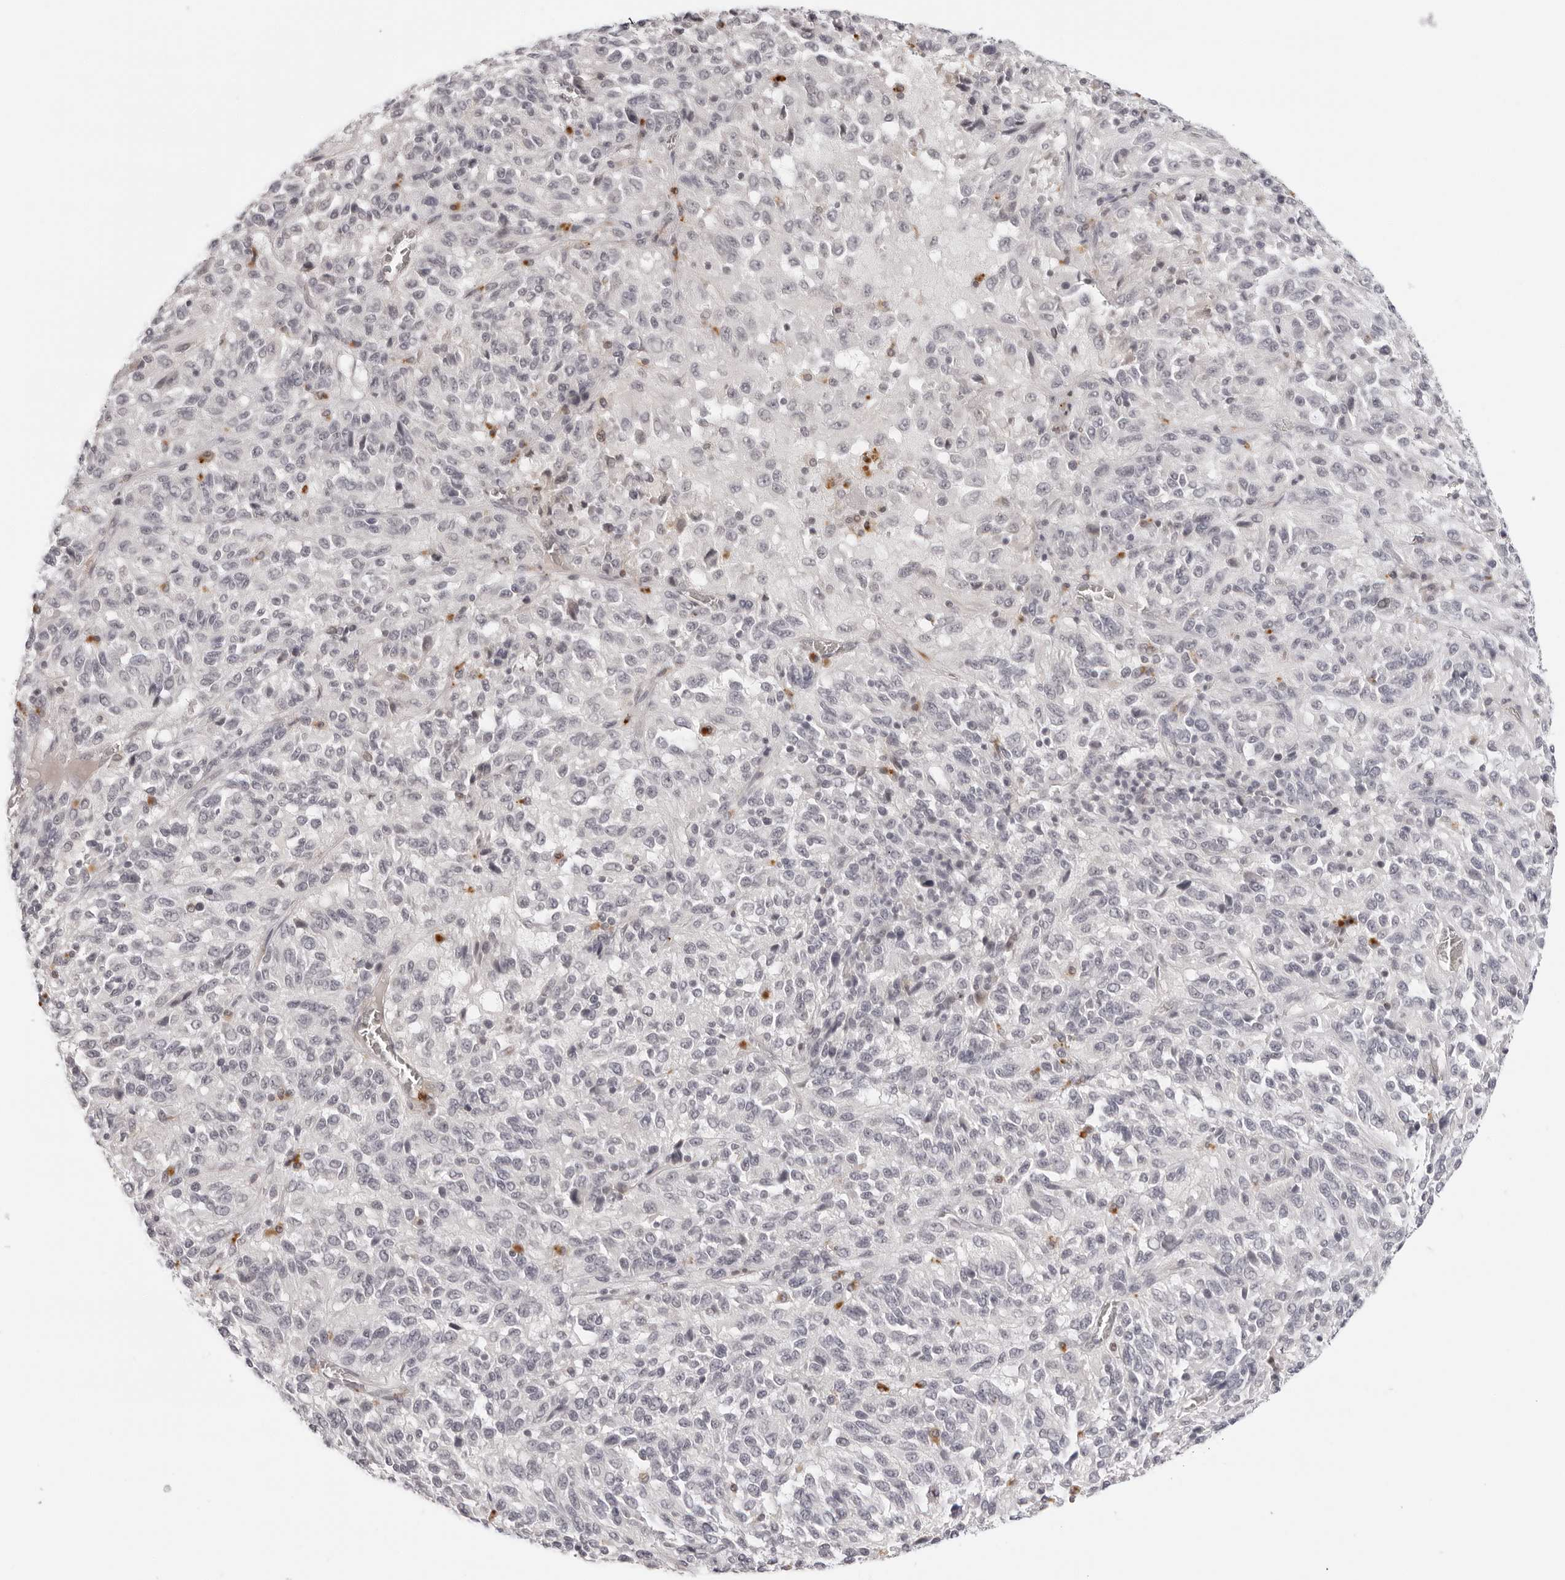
{"staining": {"intensity": "negative", "quantity": "none", "location": "none"}, "tissue": "melanoma", "cell_type": "Tumor cells", "image_type": "cancer", "snomed": [{"axis": "morphology", "description": "Malignant melanoma, Metastatic site"}, {"axis": "topography", "description": "Lung"}], "caption": "Immunohistochemistry (IHC) photomicrograph of malignant melanoma (metastatic site) stained for a protein (brown), which demonstrates no positivity in tumor cells. The staining is performed using DAB (3,3'-diaminobenzidine) brown chromogen with nuclei counter-stained in using hematoxylin.", "gene": "STRADB", "patient": {"sex": "male", "age": 64}}